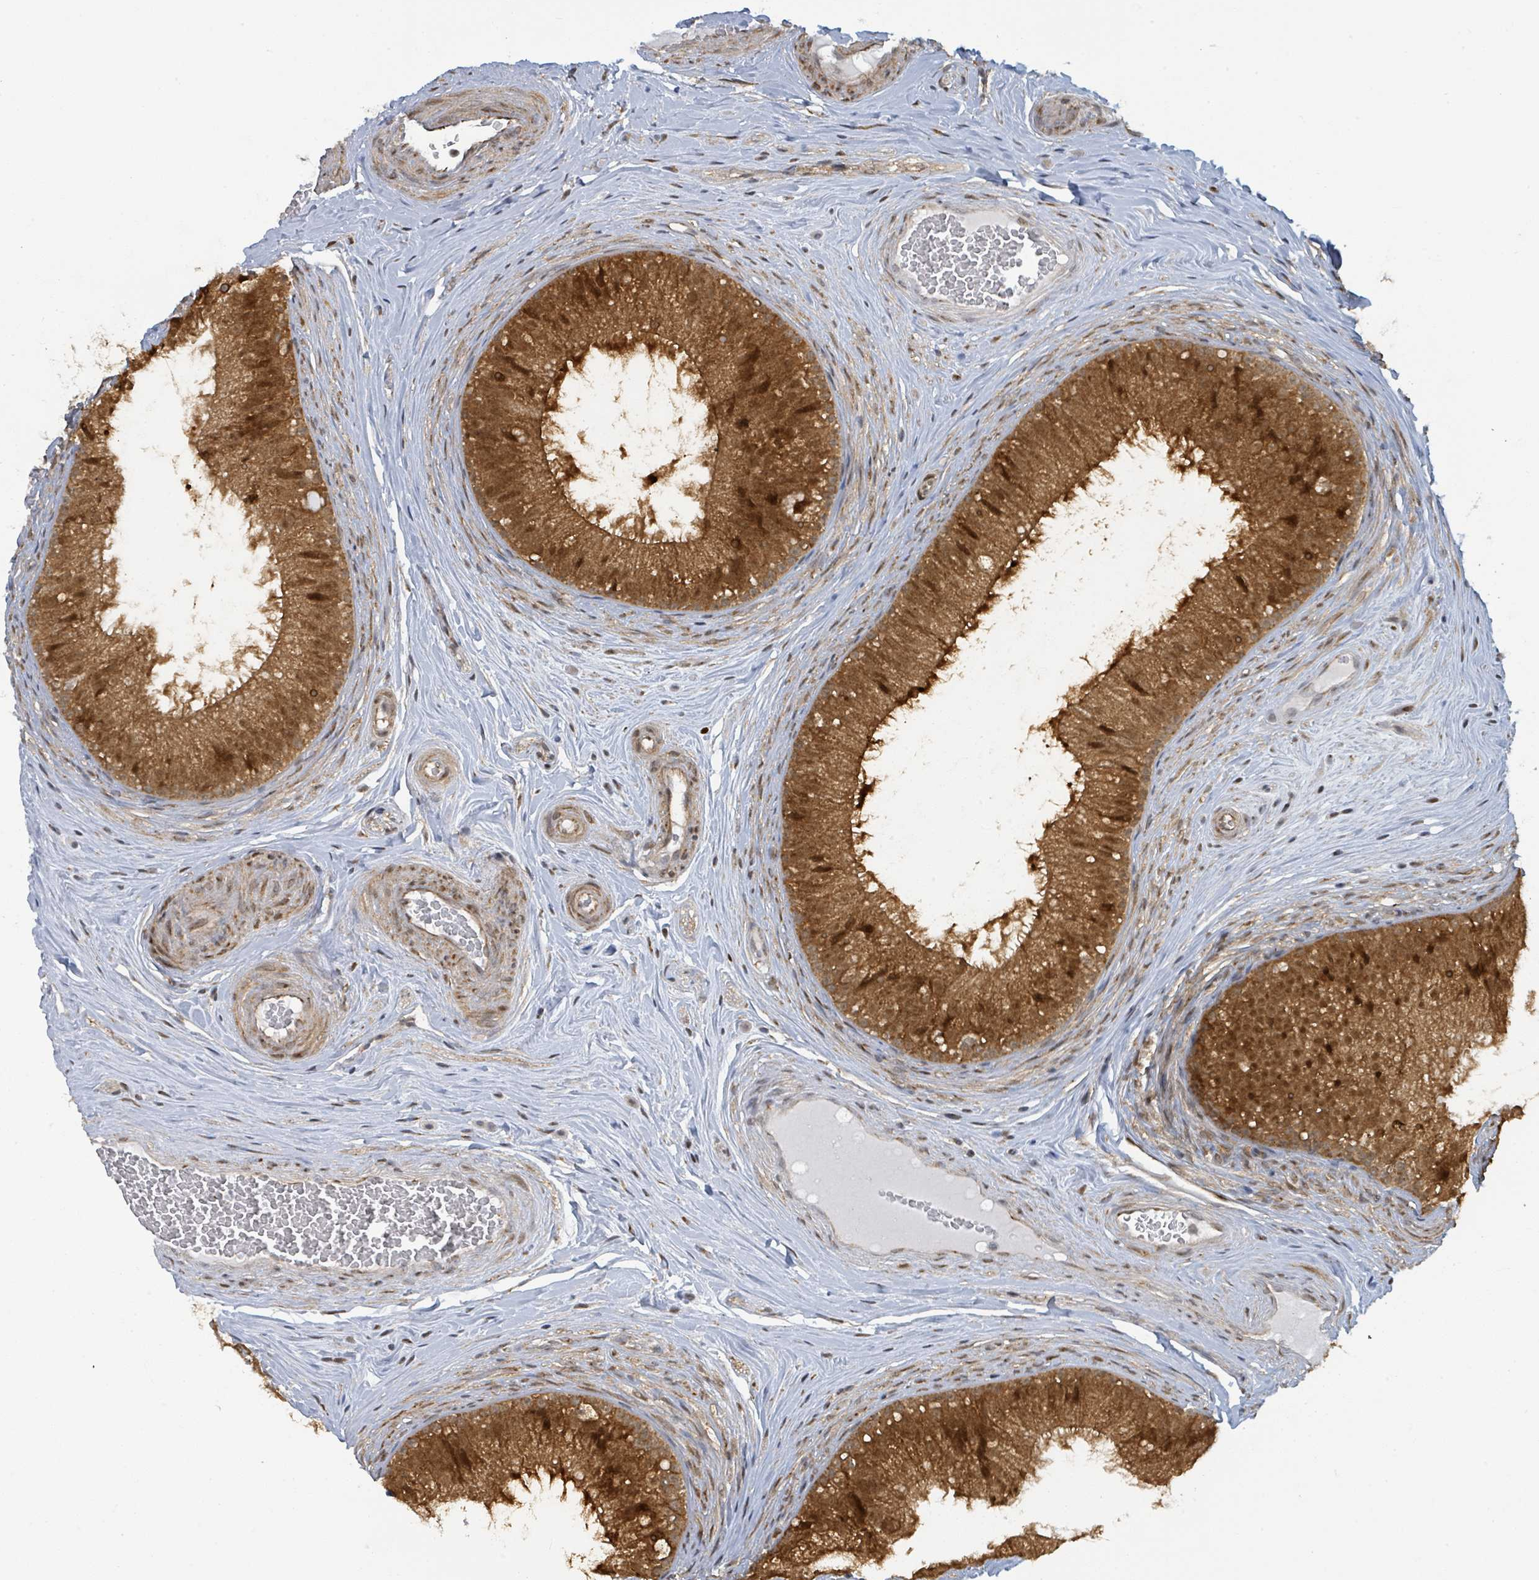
{"staining": {"intensity": "strong", "quantity": ">75%", "location": "cytoplasmic/membranous,nuclear"}, "tissue": "epididymis", "cell_type": "Glandular cells", "image_type": "normal", "snomed": [{"axis": "morphology", "description": "Normal tissue, NOS"}, {"axis": "topography", "description": "Epididymis"}], "caption": "Immunohistochemistry (IHC) (DAB (3,3'-diaminobenzidine)) staining of unremarkable epididymis demonstrates strong cytoplasmic/membranous,nuclear protein positivity in approximately >75% of glandular cells.", "gene": "PSMB7", "patient": {"sex": "male", "age": 34}}